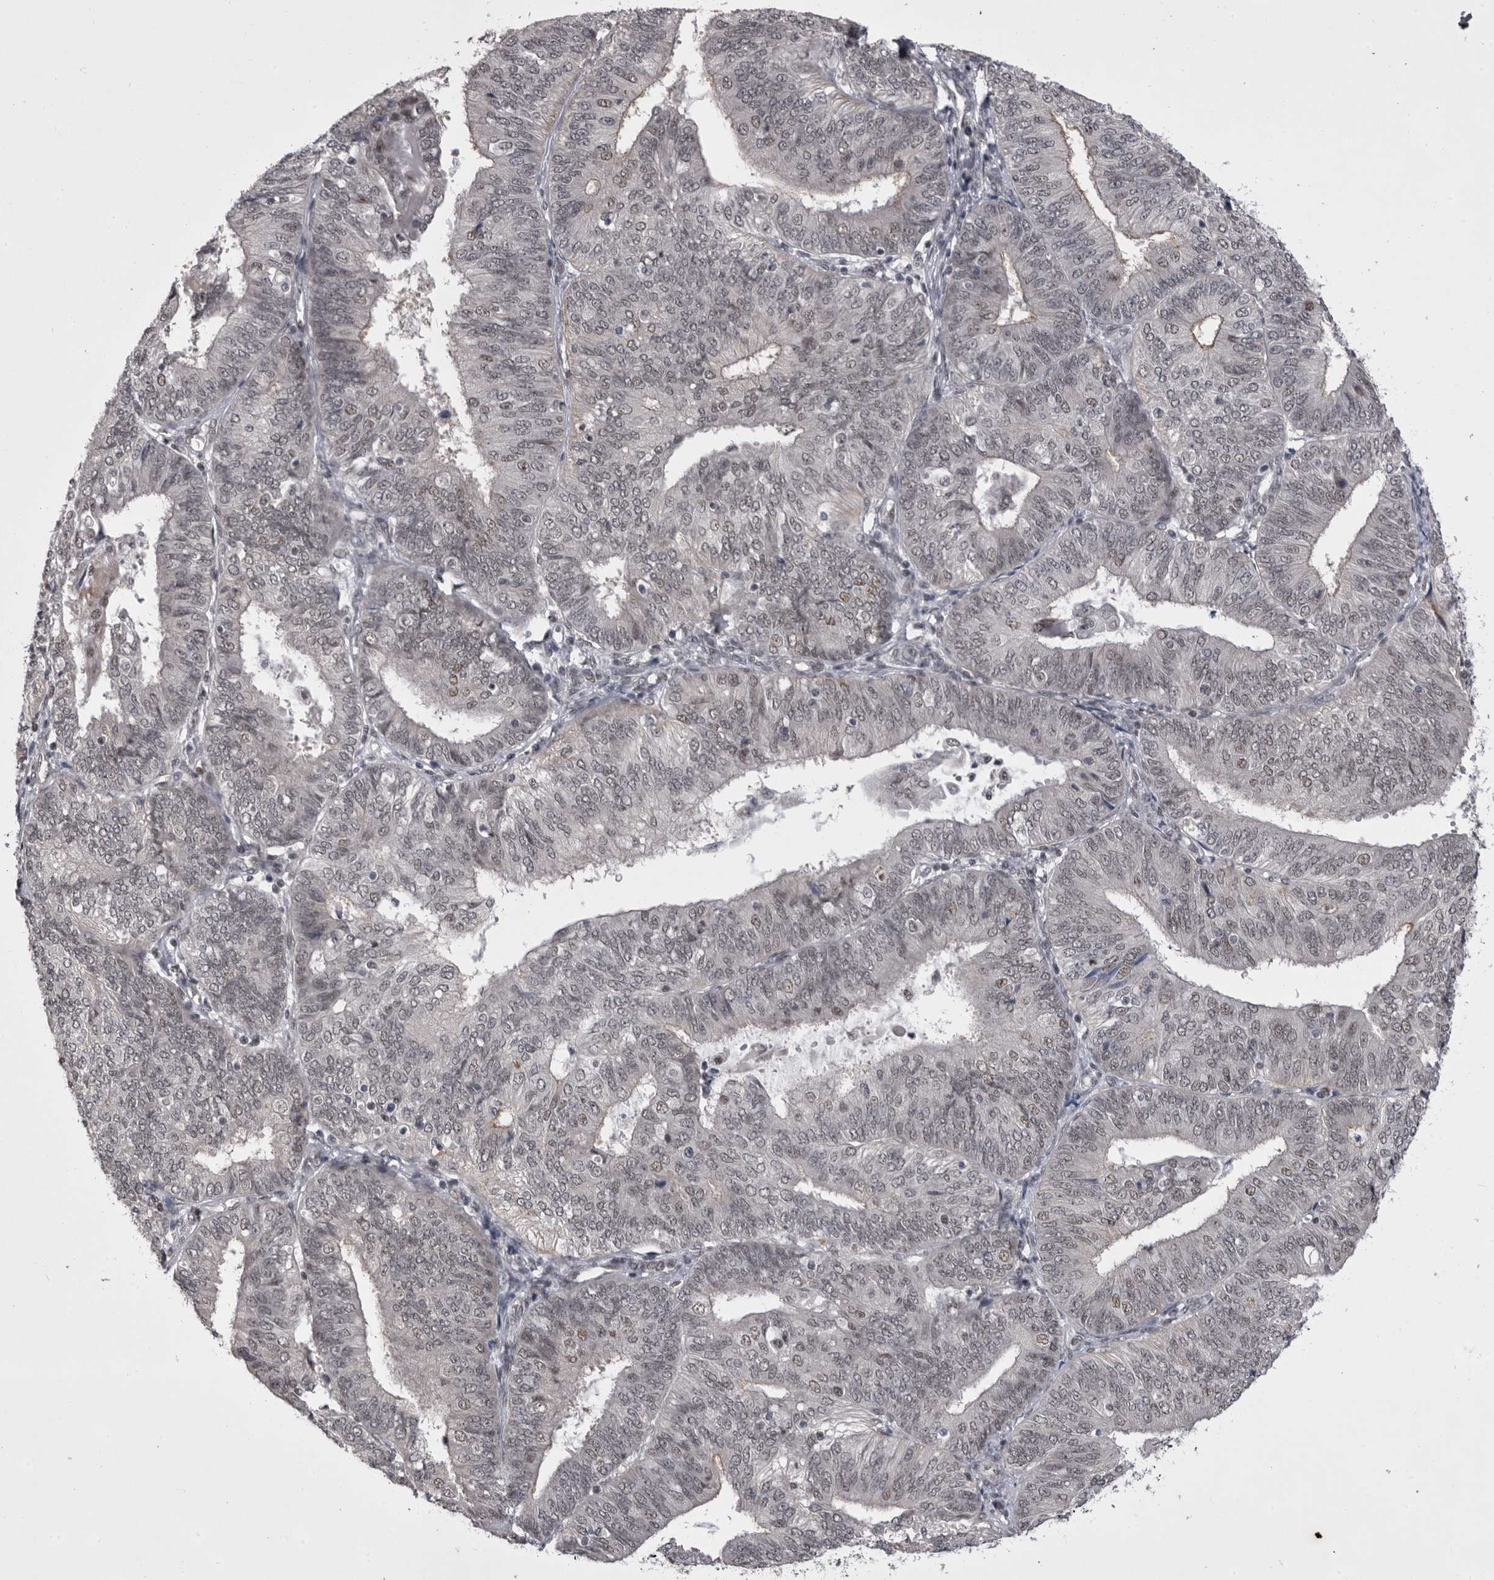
{"staining": {"intensity": "weak", "quantity": "<25%", "location": "nuclear"}, "tissue": "endometrial cancer", "cell_type": "Tumor cells", "image_type": "cancer", "snomed": [{"axis": "morphology", "description": "Adenocarcinoma, NOS"}, {"axis": "topography", "description": "Endometrium"}], "caption": "This image is of adenocarcinoma (endometrial) stained with immunohistochemistry to label a protein in brown with the nuclei are counter-stained blue. There is no staining in tumor cells.", "gene": "PRPF3", "patient": {"sex": "female", "age": 58}}